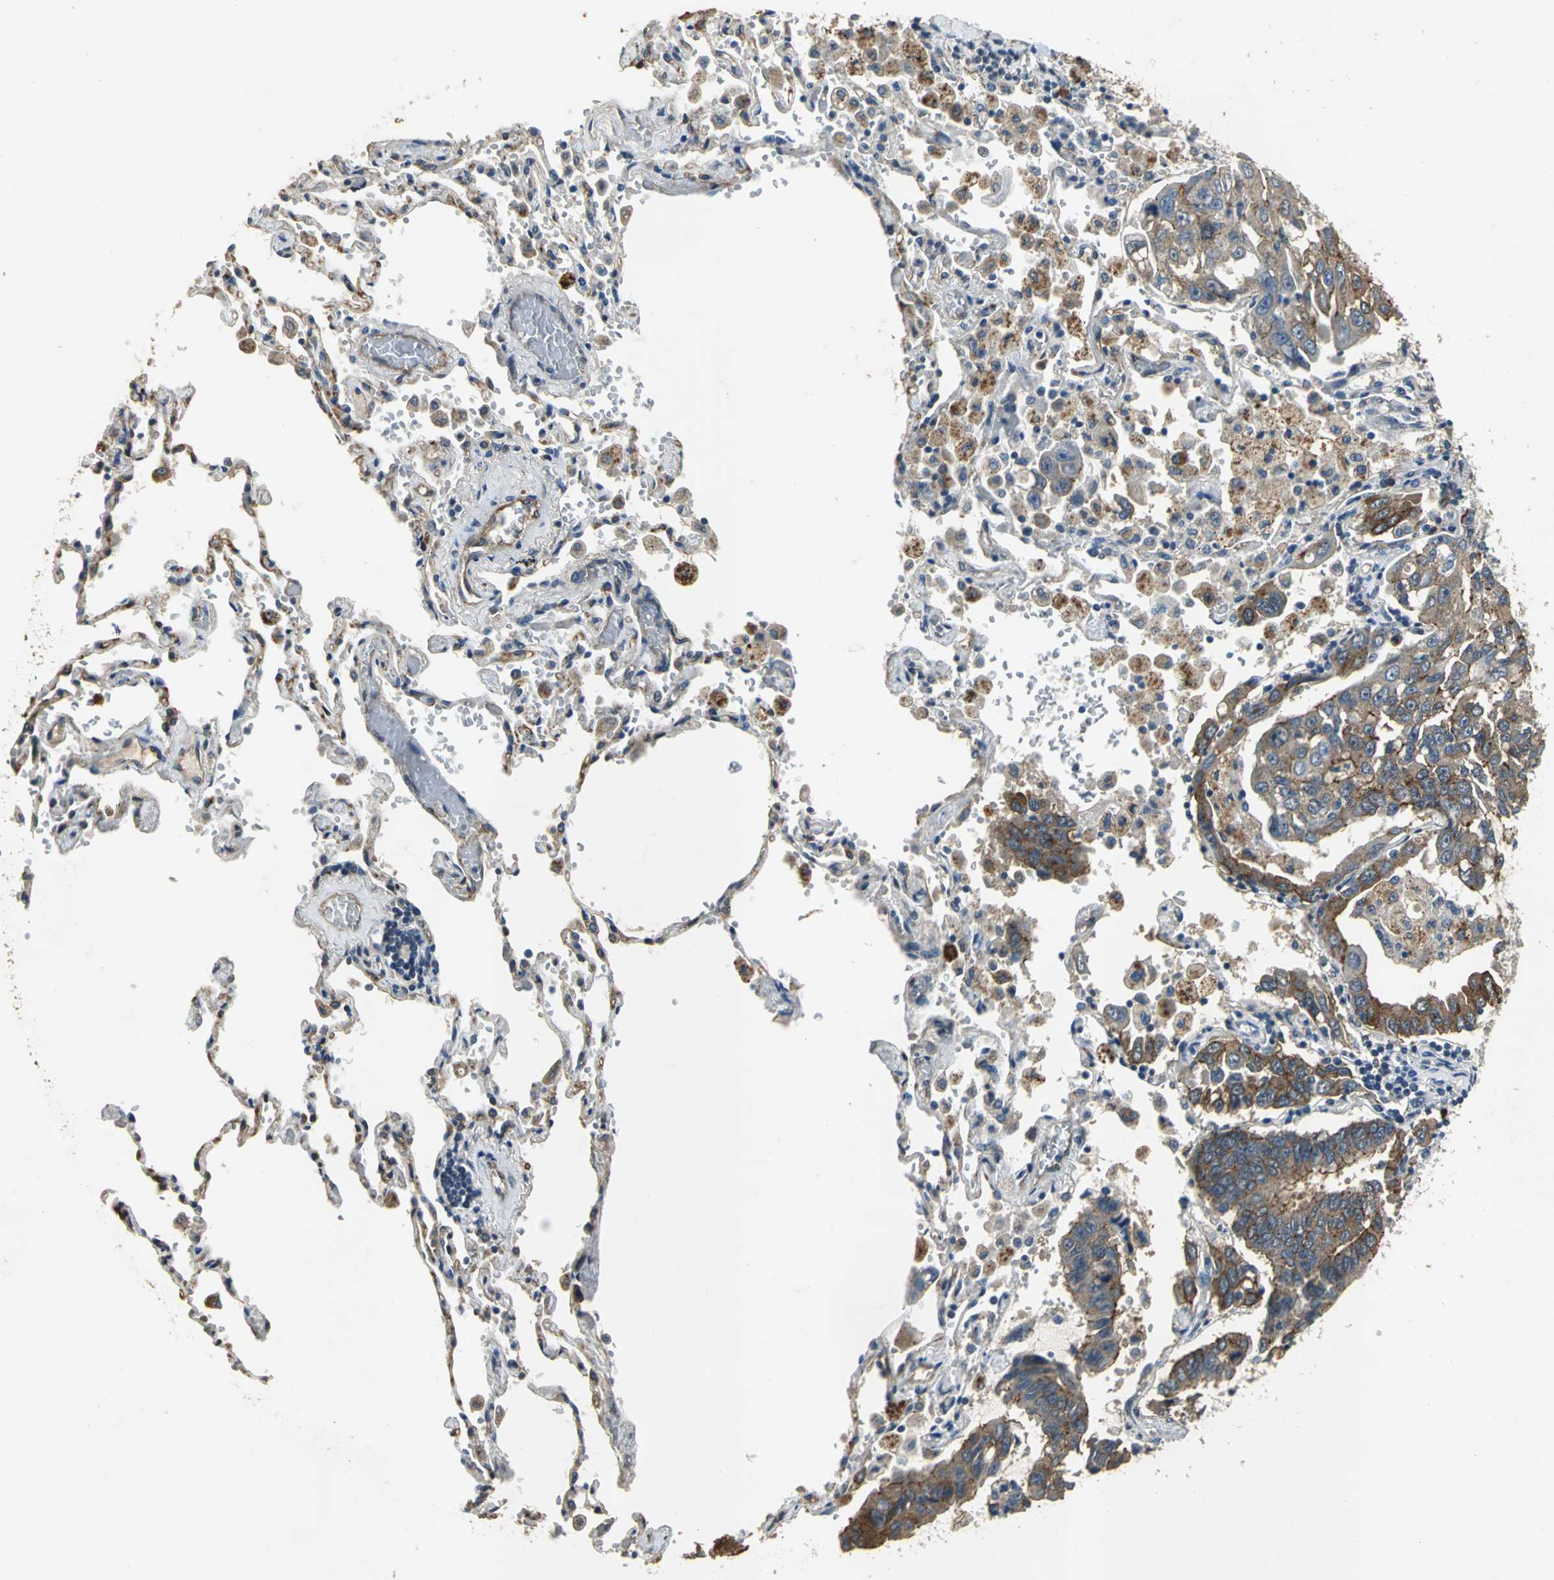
{"staining": {"intensity": "weak", "quantity": "25%-75%", "location": "cytoplasmic/membranous"}, "tissue": "lung cancer", "cell_type": "Tumor cells", "image_type": "cancer", "snomed": [{"axis": "morphology", "description": "Adenocarcinoma, NOS"}, {"axis": "topography", "description": "Lung"}], "caption": "The histopathology image exhibits staining of adenocarcinoma (lung), revealing weak cytoplasmic/membranous protein expression (brown color) within tumor cells.", "gene": "OCLN", "patient": {"sex": "male", "age": 64}}